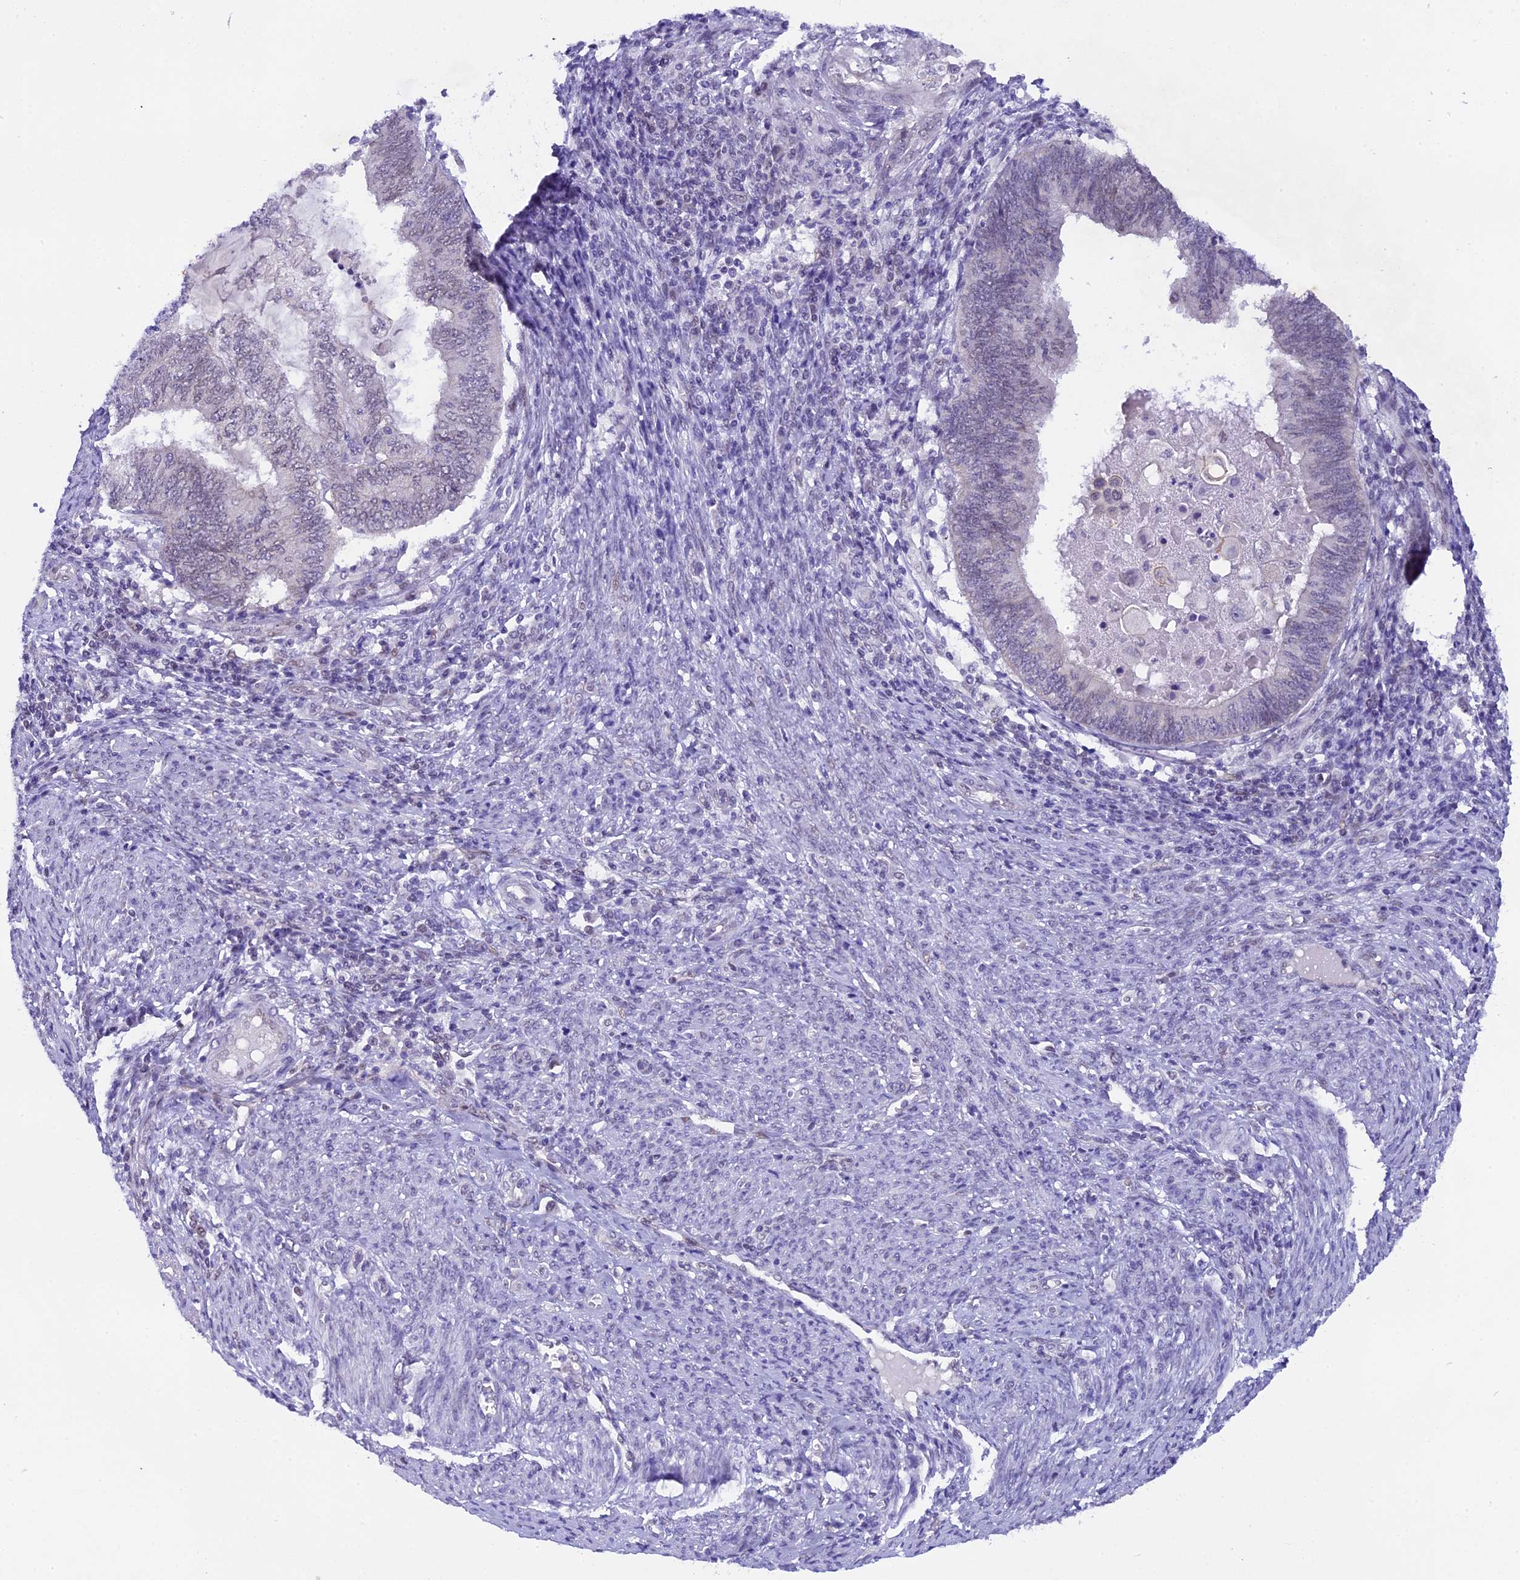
{"staining": {"intensity": "negative", "quantity": "none", "location": "none"}, "tissue": "endometrial cancer", "cell_type": "Tumor cells", "image_type": "cancer", "snomed": [{"axis": "morphology", "description": "Adenocarcinoma, NOS"}, {"axis": "topography", "description": "Uterus"}, {"axis": "topography", "description": "Endometrium"}], "caption": "Micrograph shows no significant protein positivity in tumor cells of adenocarcinoma (endometrial).", "gene": "OSGEP", "patient": {"sex": "female", "age": 70}}